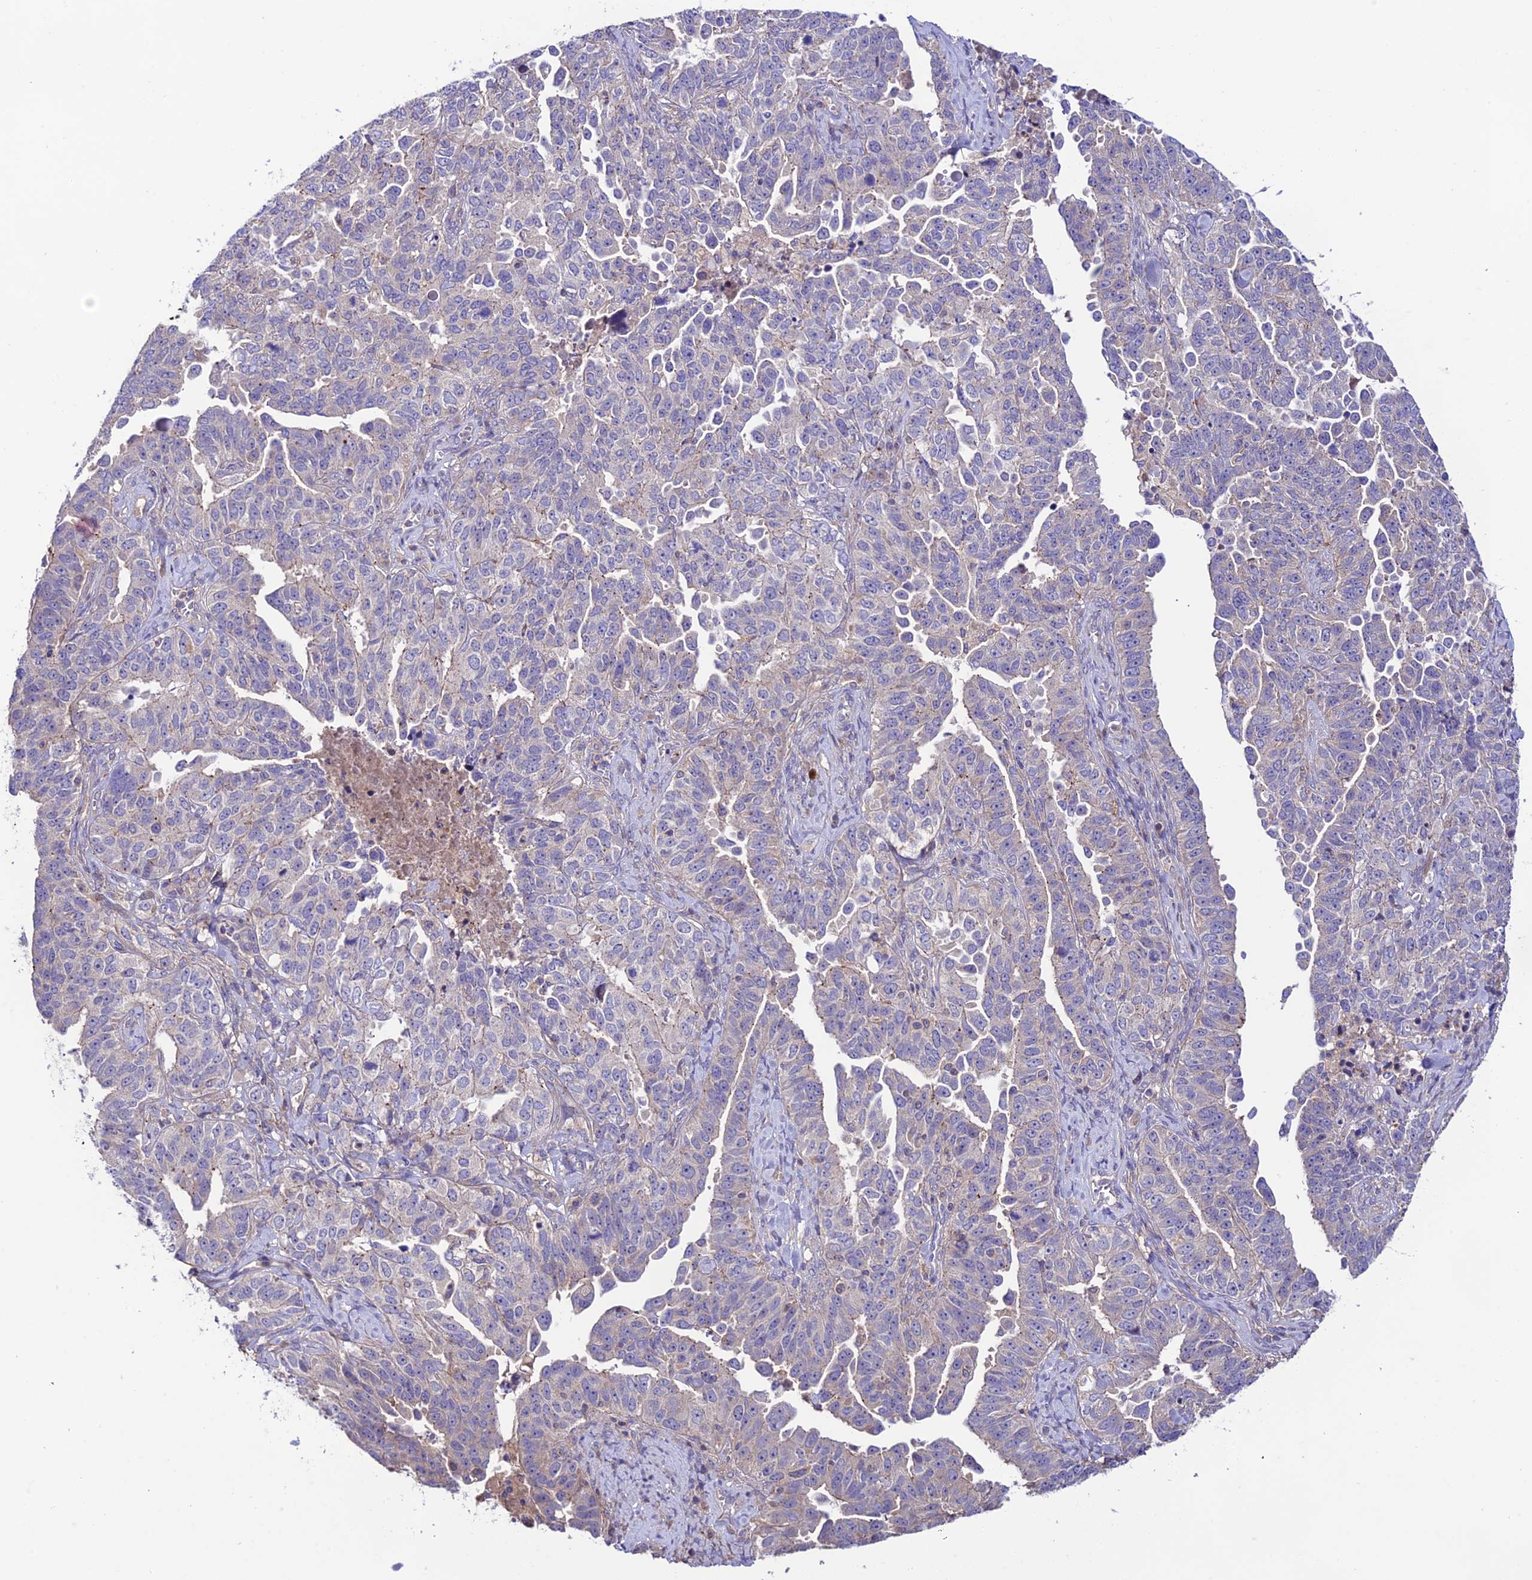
{"staining": {"intensity": "negative", "quantity": "none", "location": "none"}, "tissue": "ovarian cancer", "cell_type": "Tumor cells", "image_type": "cancer", "snomed": [{"axis": "morphology", "description": "Carcinoma, endometroid"}, {"axis": "topography", "description": "Ovary"}], "caption": "Immunohistochemistry (IHC) of ovarian endometroid carcinoma reveals no expression in tumor cells.", "gene": "BRME1", "patient": {"sex": "female", "age": 62}}